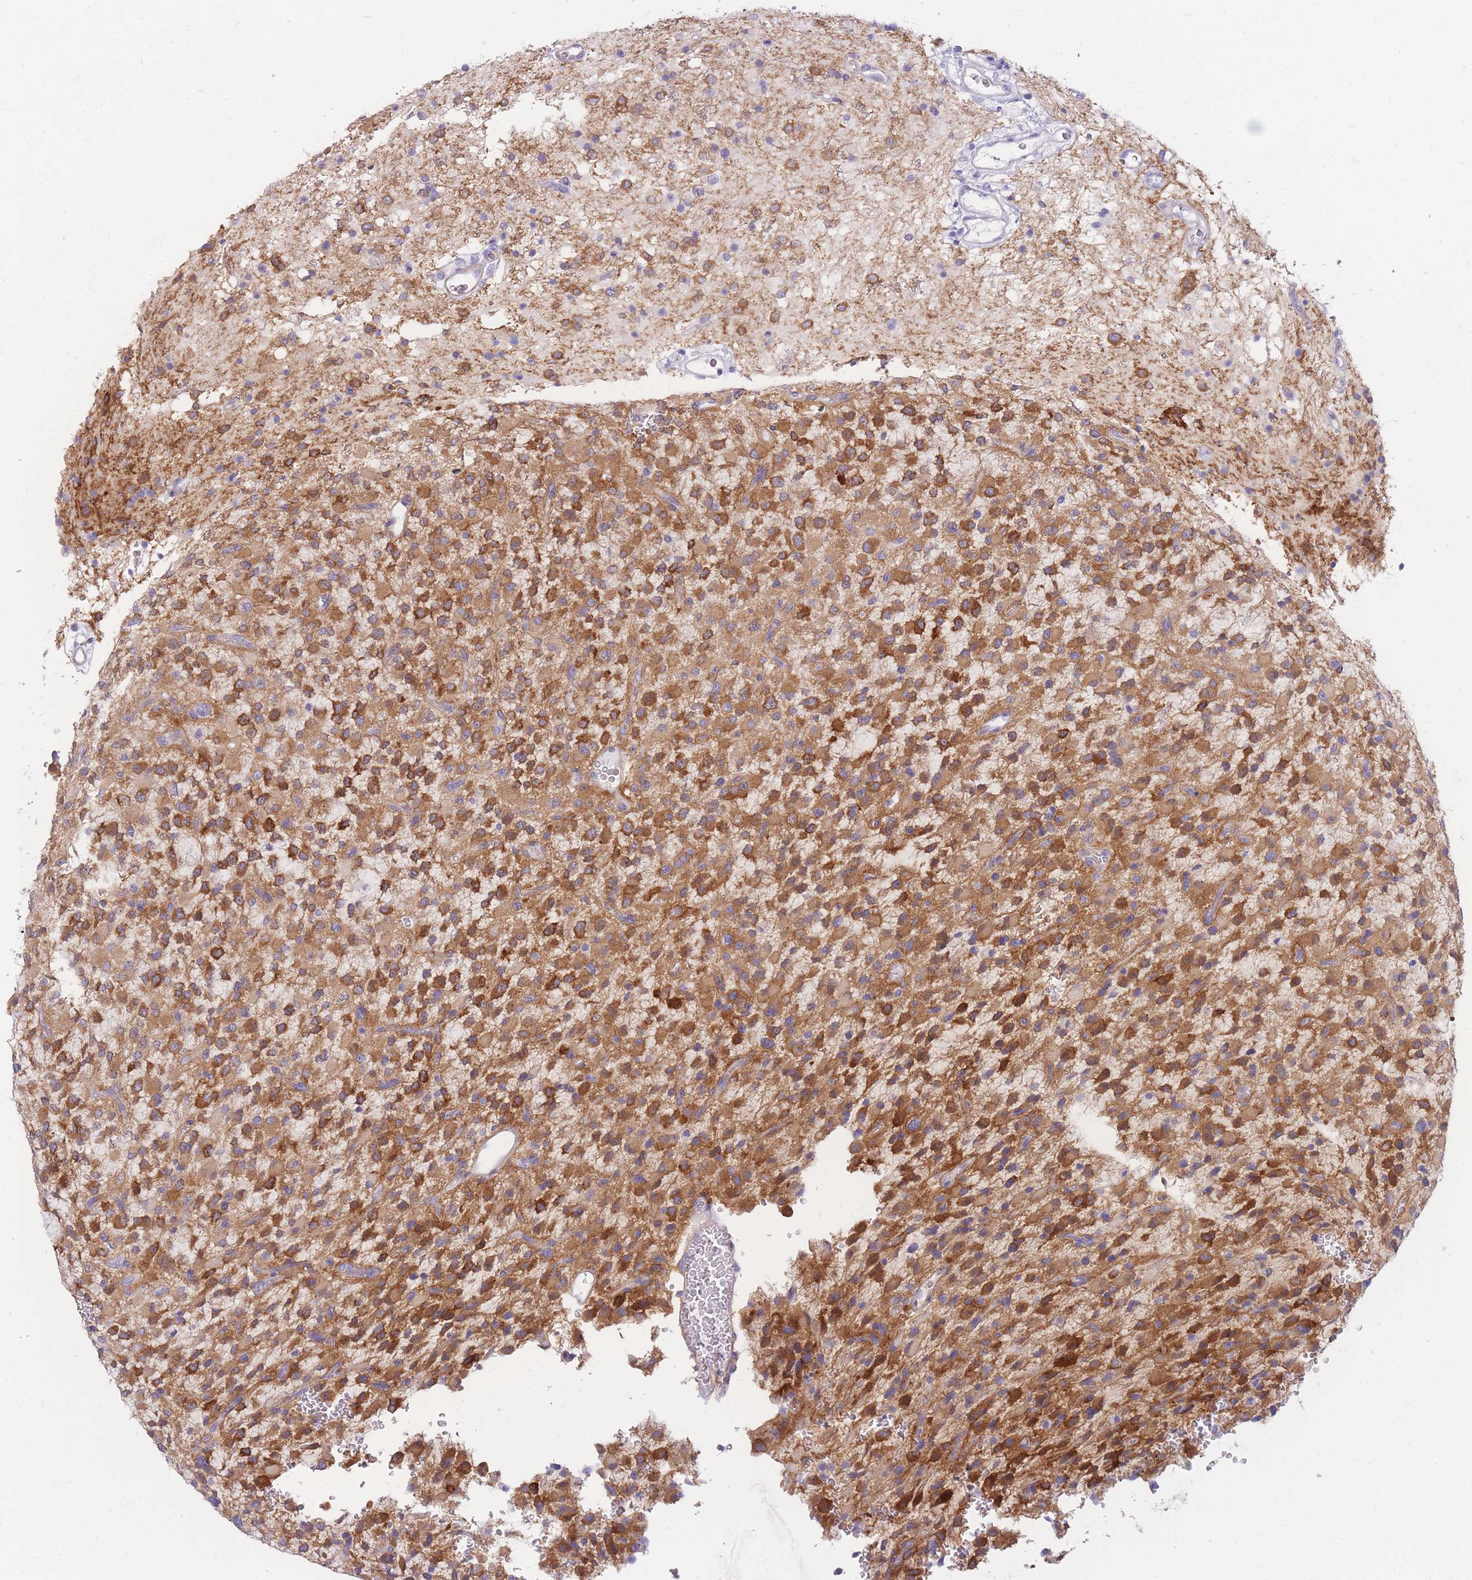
{"staining": {"intensity": "moderate", "quantity": ">75%", "location": "cytoplasmic/membranous"}, "tissue": "glioma", "cell_type": "Tumor cells", "image_type": "cancer", "snomed": [{"axis": "morphology", "description": "Glioma, malignant, High grade"}, {"axis": "topography", "description": "Brain"}], "caption": "This photomicrograph shows malignant high-grade glioma stained with IHC to label a protein in brown. The cytoplasmic/membranous of tumor cells show moderate positivity for the protein. Nuclei are counter-stained blue.", "gene": "MTSS2", "patient": {"sex": "male", "age": 34}}